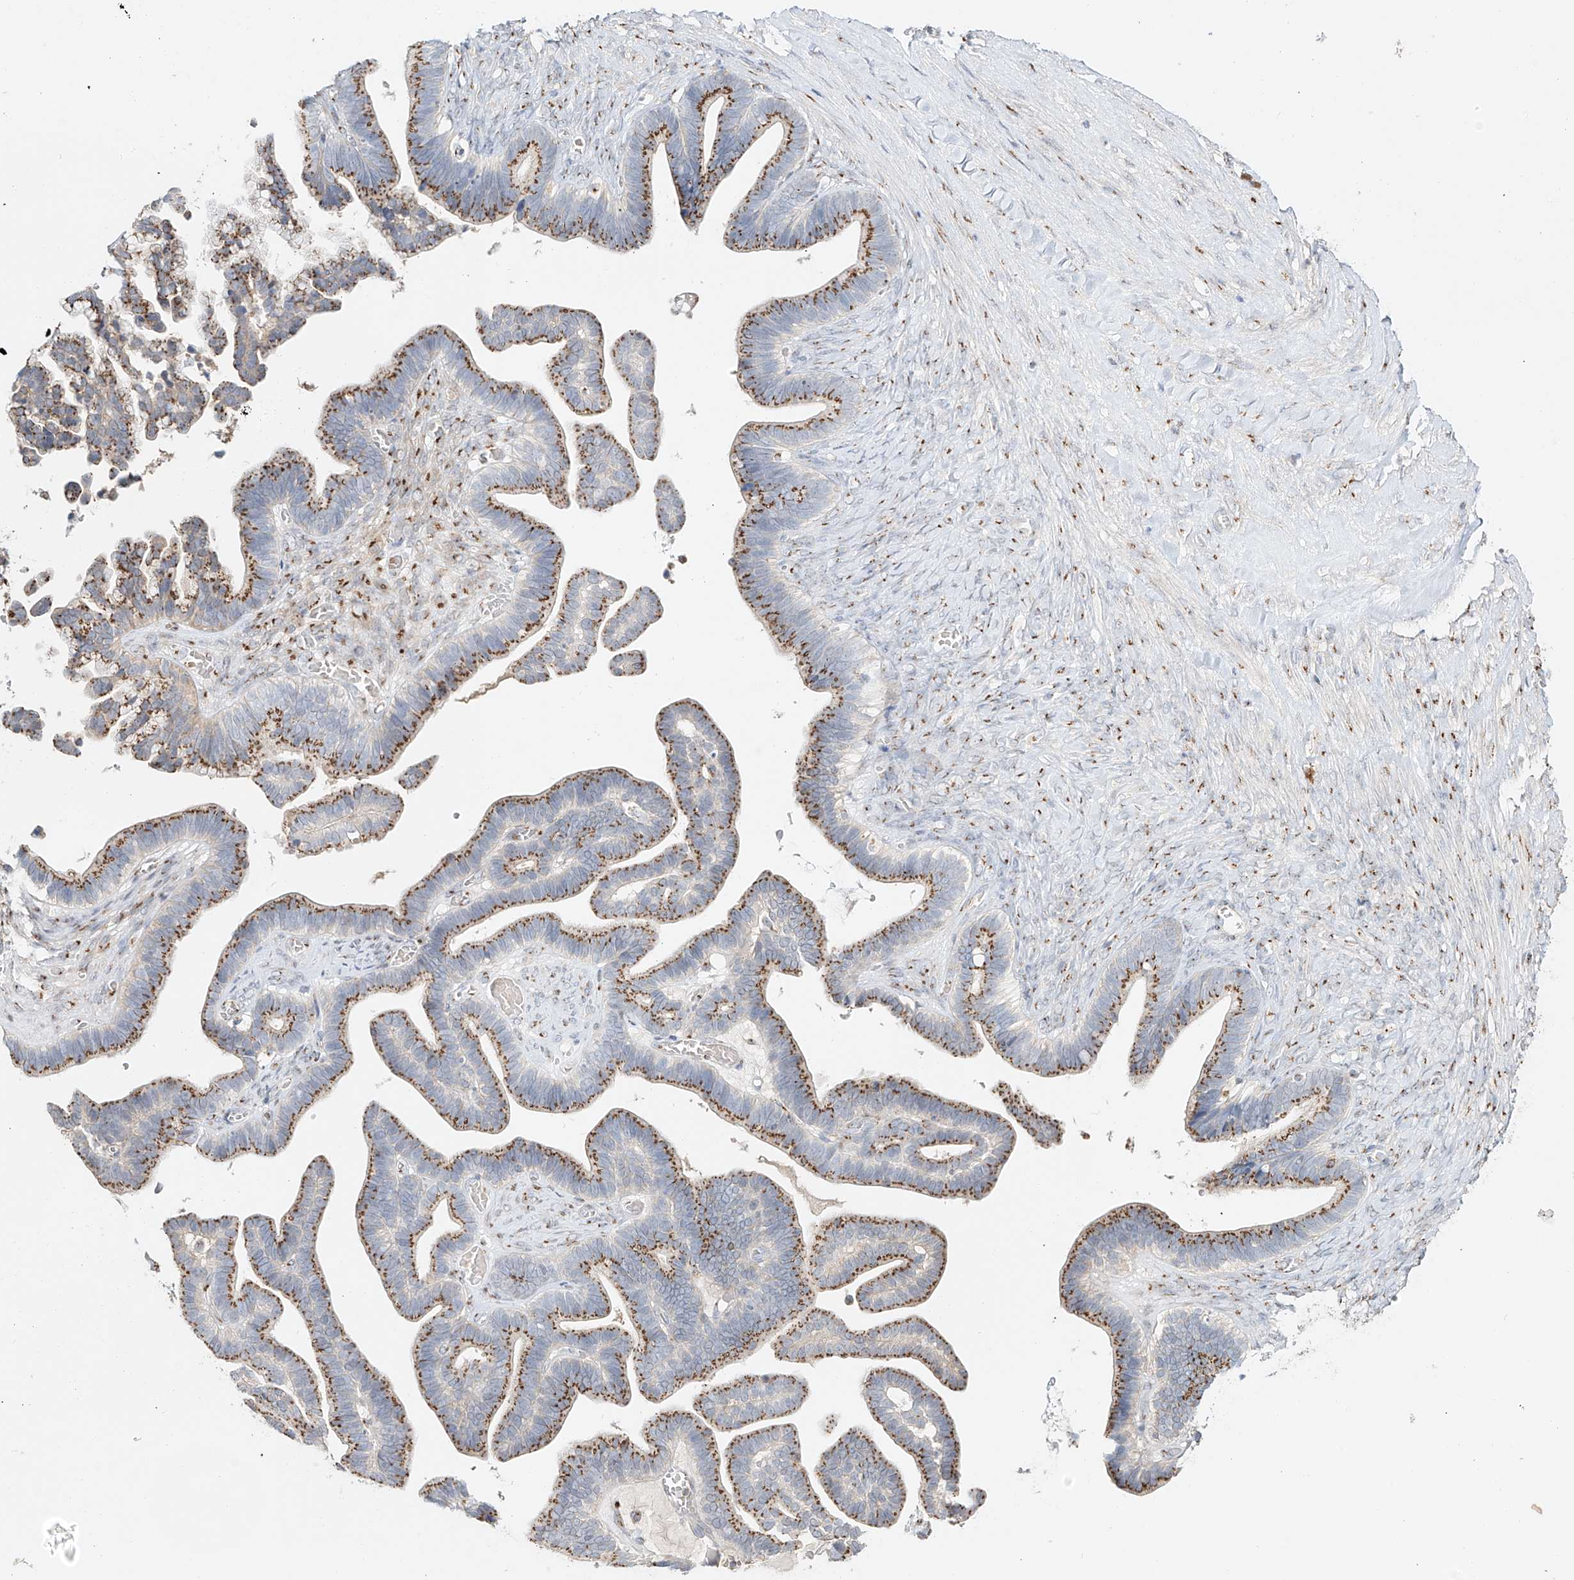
{"staining": {"intensity": "strong", "quantity": ">75%", "location": "cytoplasmic/membranous"}, "tissue": "ovarian cancer", "cell_type": "Tumor cells", "image_type": "cancer", "snomed": [{"axis": "morphology", "description": "Cystadenocarcinoma, serous, NOS"}, {"axis": "topography", "description": "Ovary"}], "caption": "Immunohistochemistry staining of ovarian serous cystadenocarcinoma, which exhibits high levels of strong cytoplasmic/membranous positivity in about >75% of tumor cells indicating strong cytoplasmic/membranous protein staining. The staining was performed using DAB (3,3'-diaminobenzidine) (brown) for protein detection and nuclei were counterstained in hematoxylin (blue).", "gene": "BSDC1", "patient": {"sex": "female", "age": 56}}